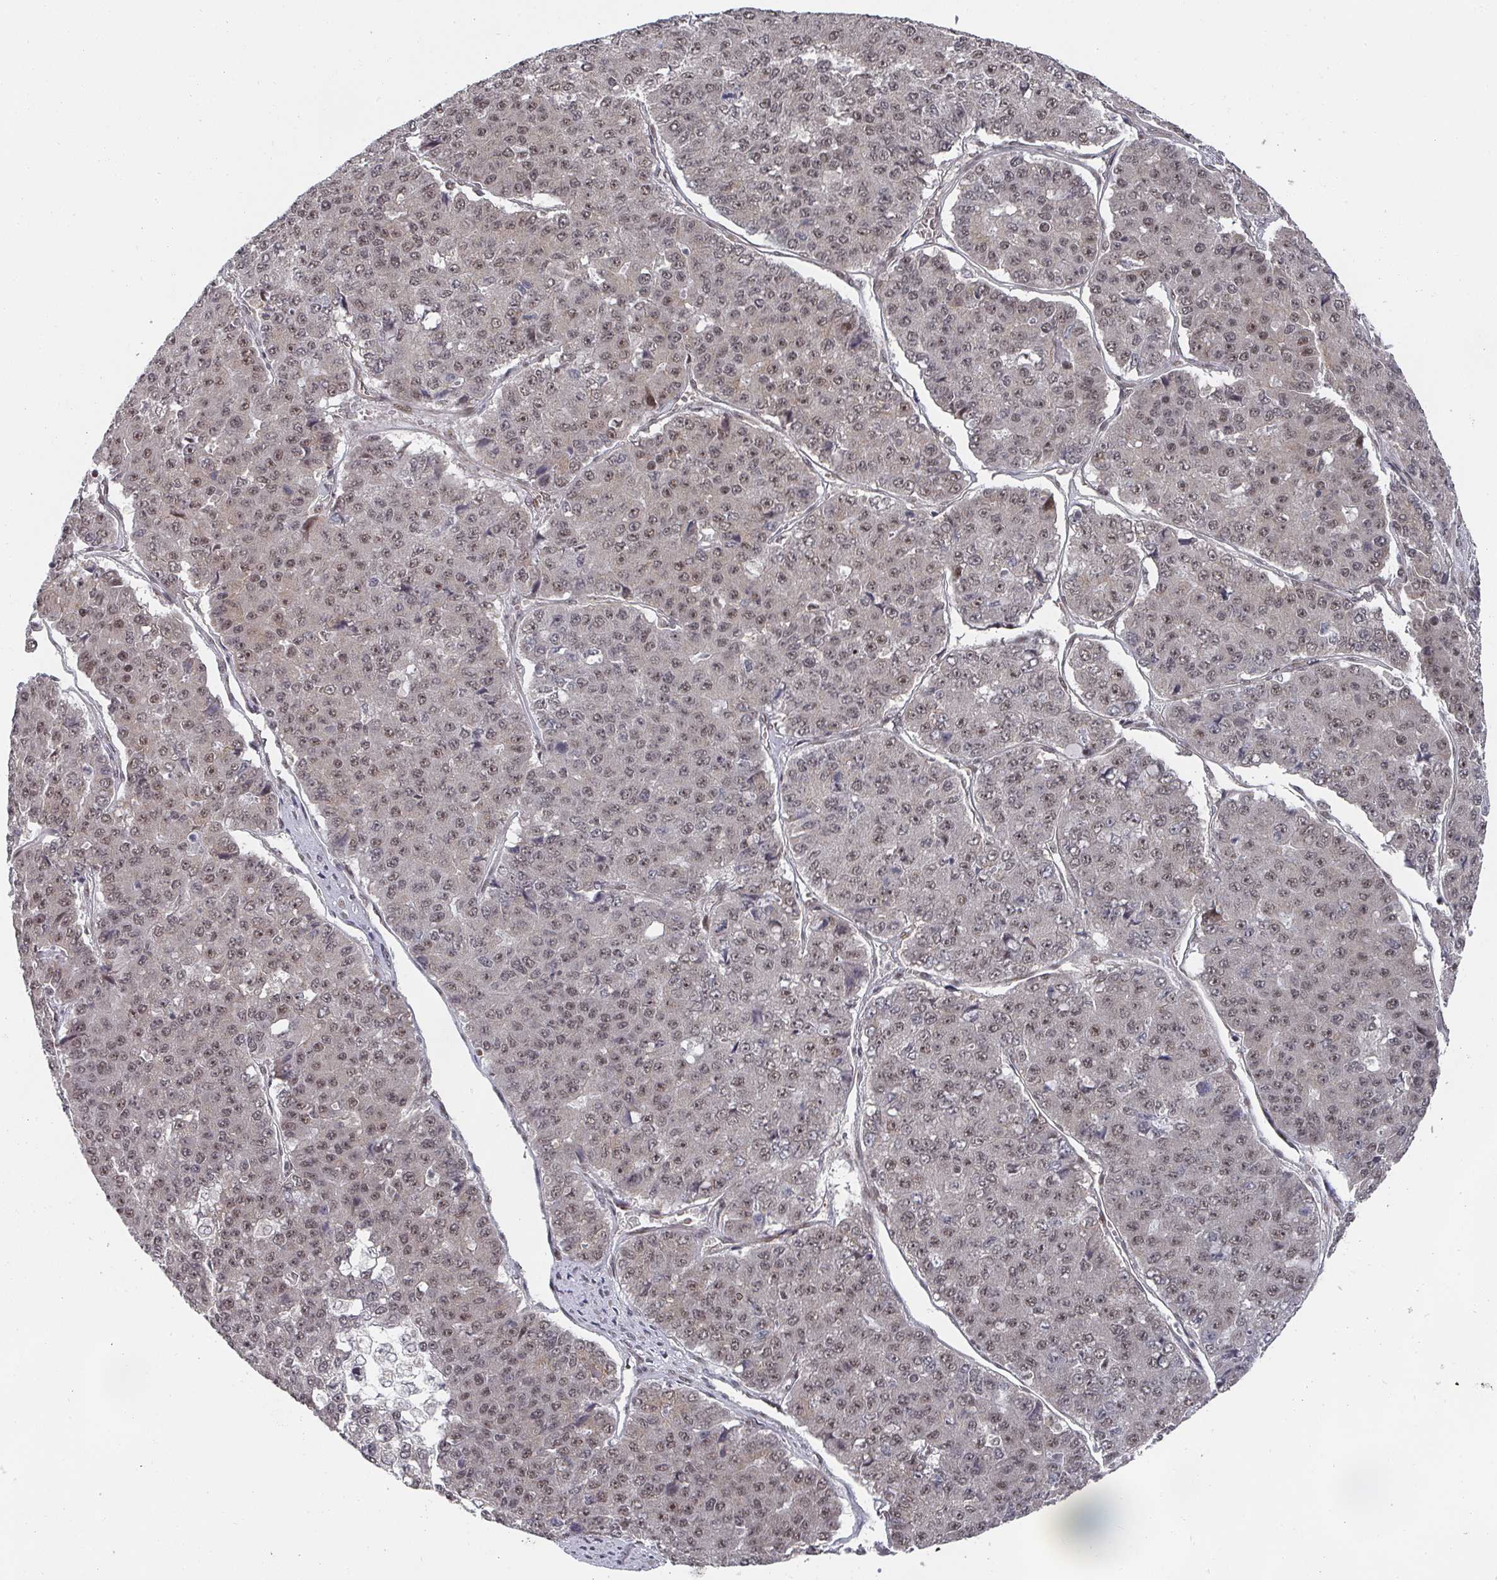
{"staining": {"intensity": "weak", "quantity": ">75%", "location": "nuclear"}, "tissue": "pancreatic cancer", "cell_type": "Tumor cells", "image_type": "cancer", "snomed": [{"axis": "morphology", "description": "Adenocarcinoma, NOS"}, {"axis": "topography", "description": "Pancreas"}], "caption": "Pancreatic cancer tissue shows weak nuclear staining in approximately >75% of tumor cells, visualized by immunohistochemistry.", "gene": "KIF1C", "patient": {"sex": "male", "age": 50}}